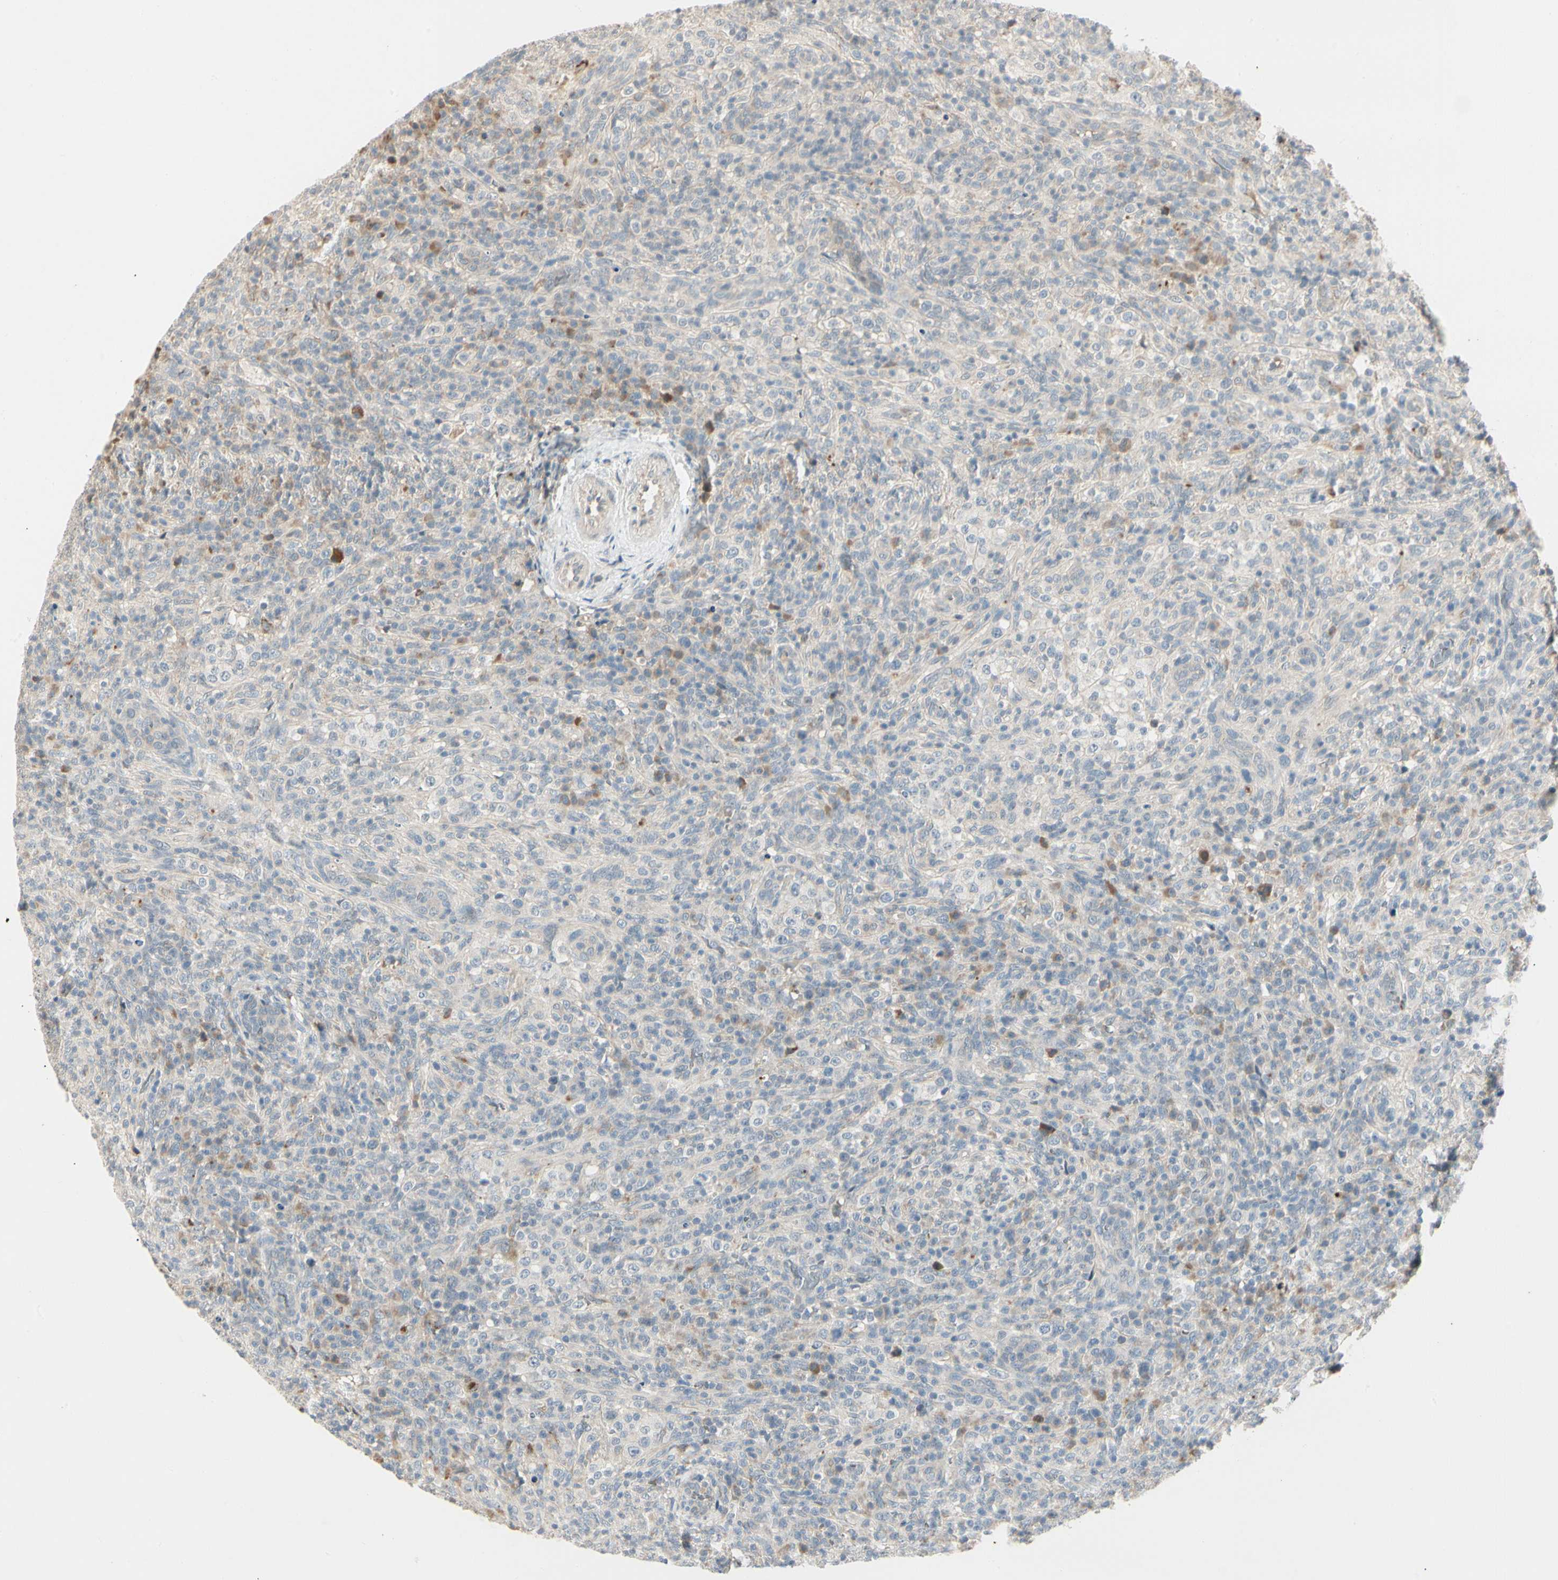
{"staining": {"intensity": "moderate", "quantity": "<25%", "location": "cytoplasmic/membranous"}, "tissue": "lymphoma", "cell_type": "Tumor cells", "image_type": "cancer", "snomed": [{"axis": "morphology", "description": "Malignant lymphoma, non-Hodgkin's type, High grade"}, {"axis": "topography", "description": "Lymph node"}], "caption": "This photomicrograph reveals immunohistochemistry staining of high-grade malignant lymphoma, non-Hodgkin's type, with low moderate cytoplasmic/membranous staining in approximately <25% of tumor cells.", "gene": "SKIL", "patient": {"sex": "female", "age": 76}}